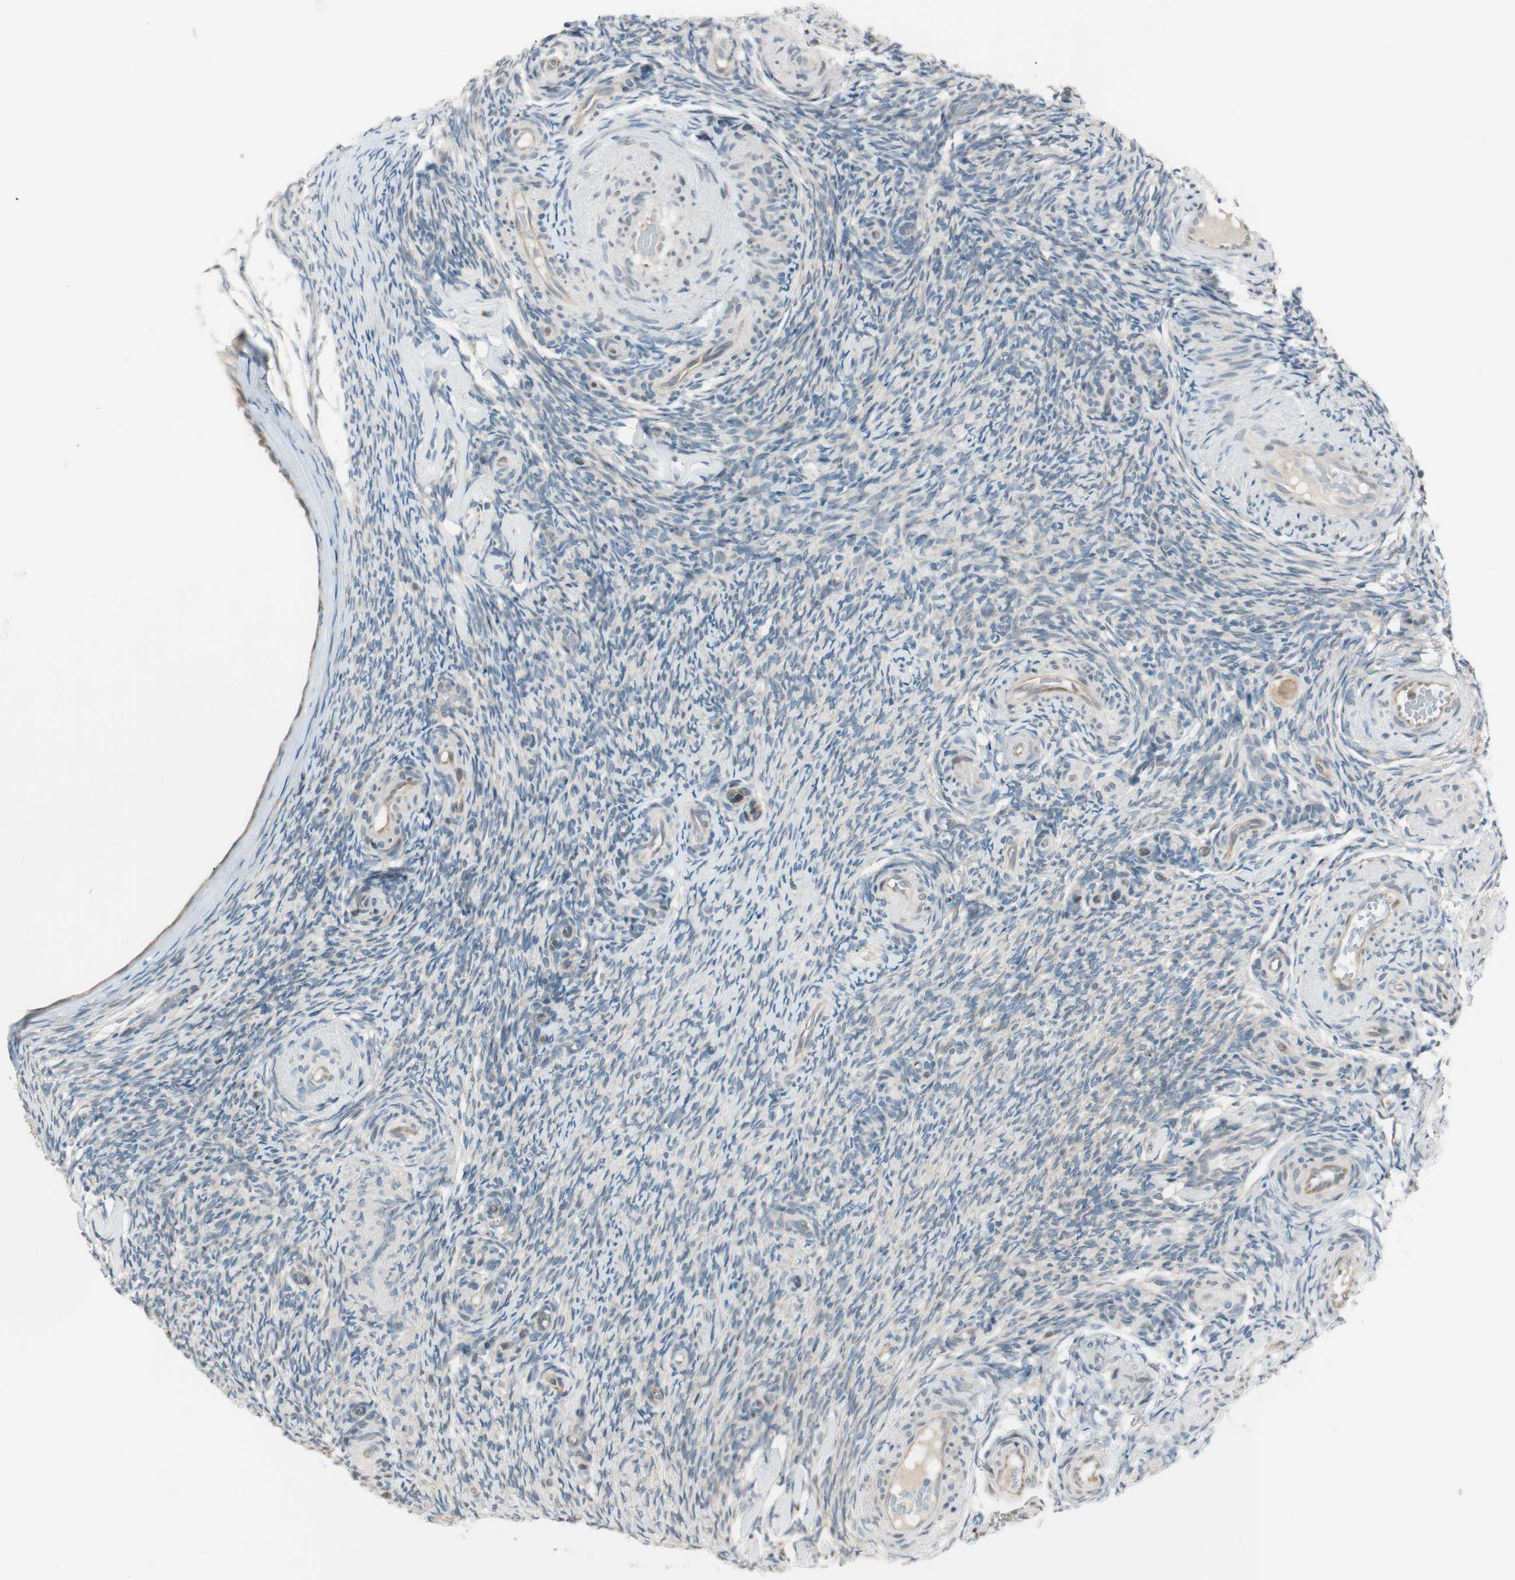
{"staining": {"intensity": "negative", "quantity": "none", "location": "none"}, "tissue": "ovary", "cell_type": "Ovarian stroma cells", "image_type": "normal", "snomed": [{"axis": "morphology", "description": "Normal tissue, NOS"}, {"axis": "topography", "description": "Ovary"}], "caption": "Ovarian stroma cells are negative for protein expression in normal human ovary. The staining was performed using DAB (3,3'-diaminobenzidine) to visualize the protein expression in brown, while the nuclei were stained in blue with hematoxylin (Magnification: 20x).", "gene": "CGRRF1", "patient": {"sex": "female", "age": 60}}